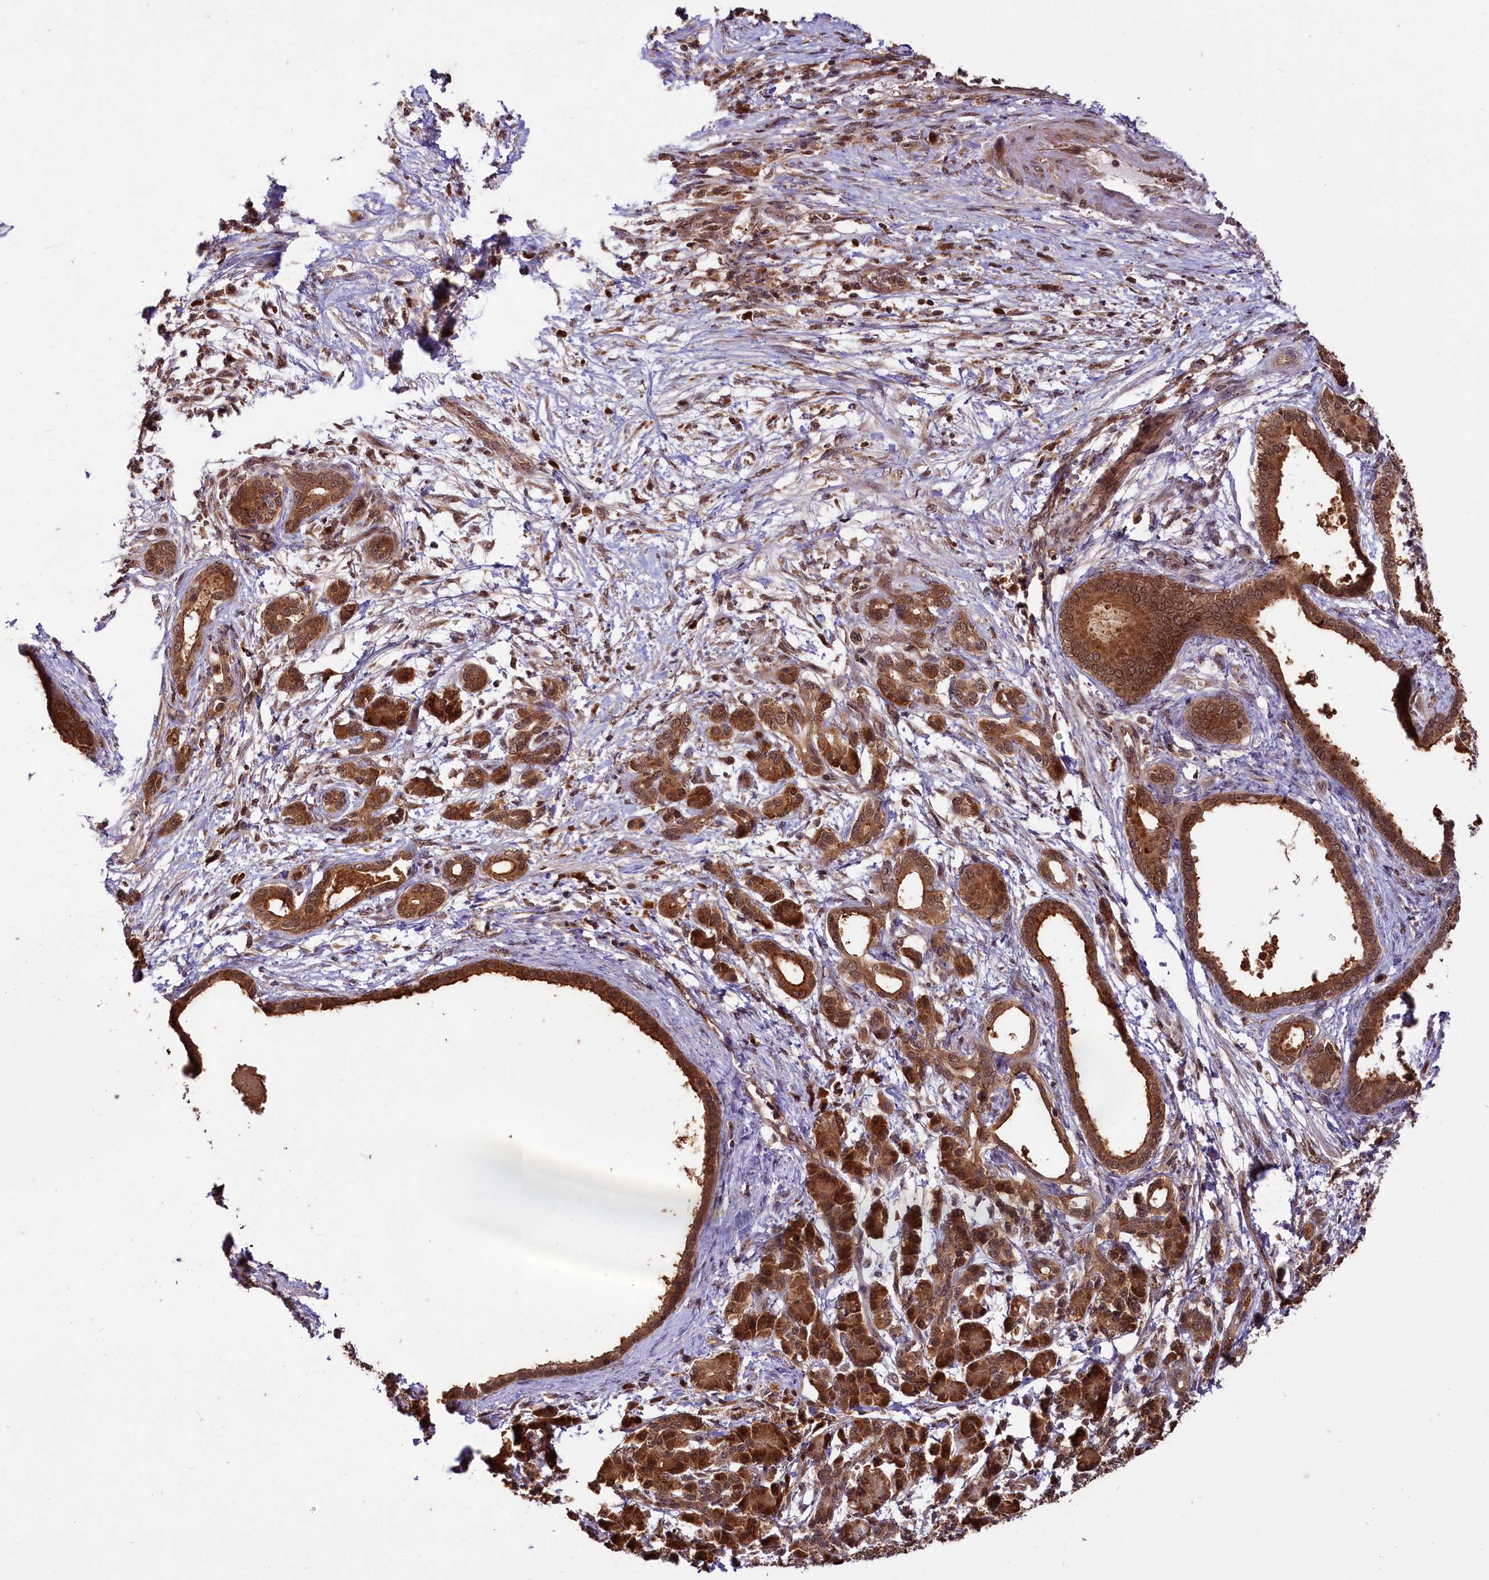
{"staining": {"intensity": "strong", "quantity": ">75%", "location": "cytoplasmic/membranous,nuclear"}, "tissue": "pancreatic cancer", "cell_type": "Tumor cells", "image_type": "cancer", "snomed": [{"axis": "morphology", "description": "Adenocarcinoma, NOS"}, {"axis": "topography", "description": "Pancreas"}], "caption": "This micrograph exhibits pancreatic cancer stained with IHC to label a protein in brown. The cytoplasmic/membranous and nuclear of tumor cells show strong positivity for the protein. Nuclei are counter-stained blue.", "gene": "UBE3A", "patient": {"sex": "female", "age": 55}}